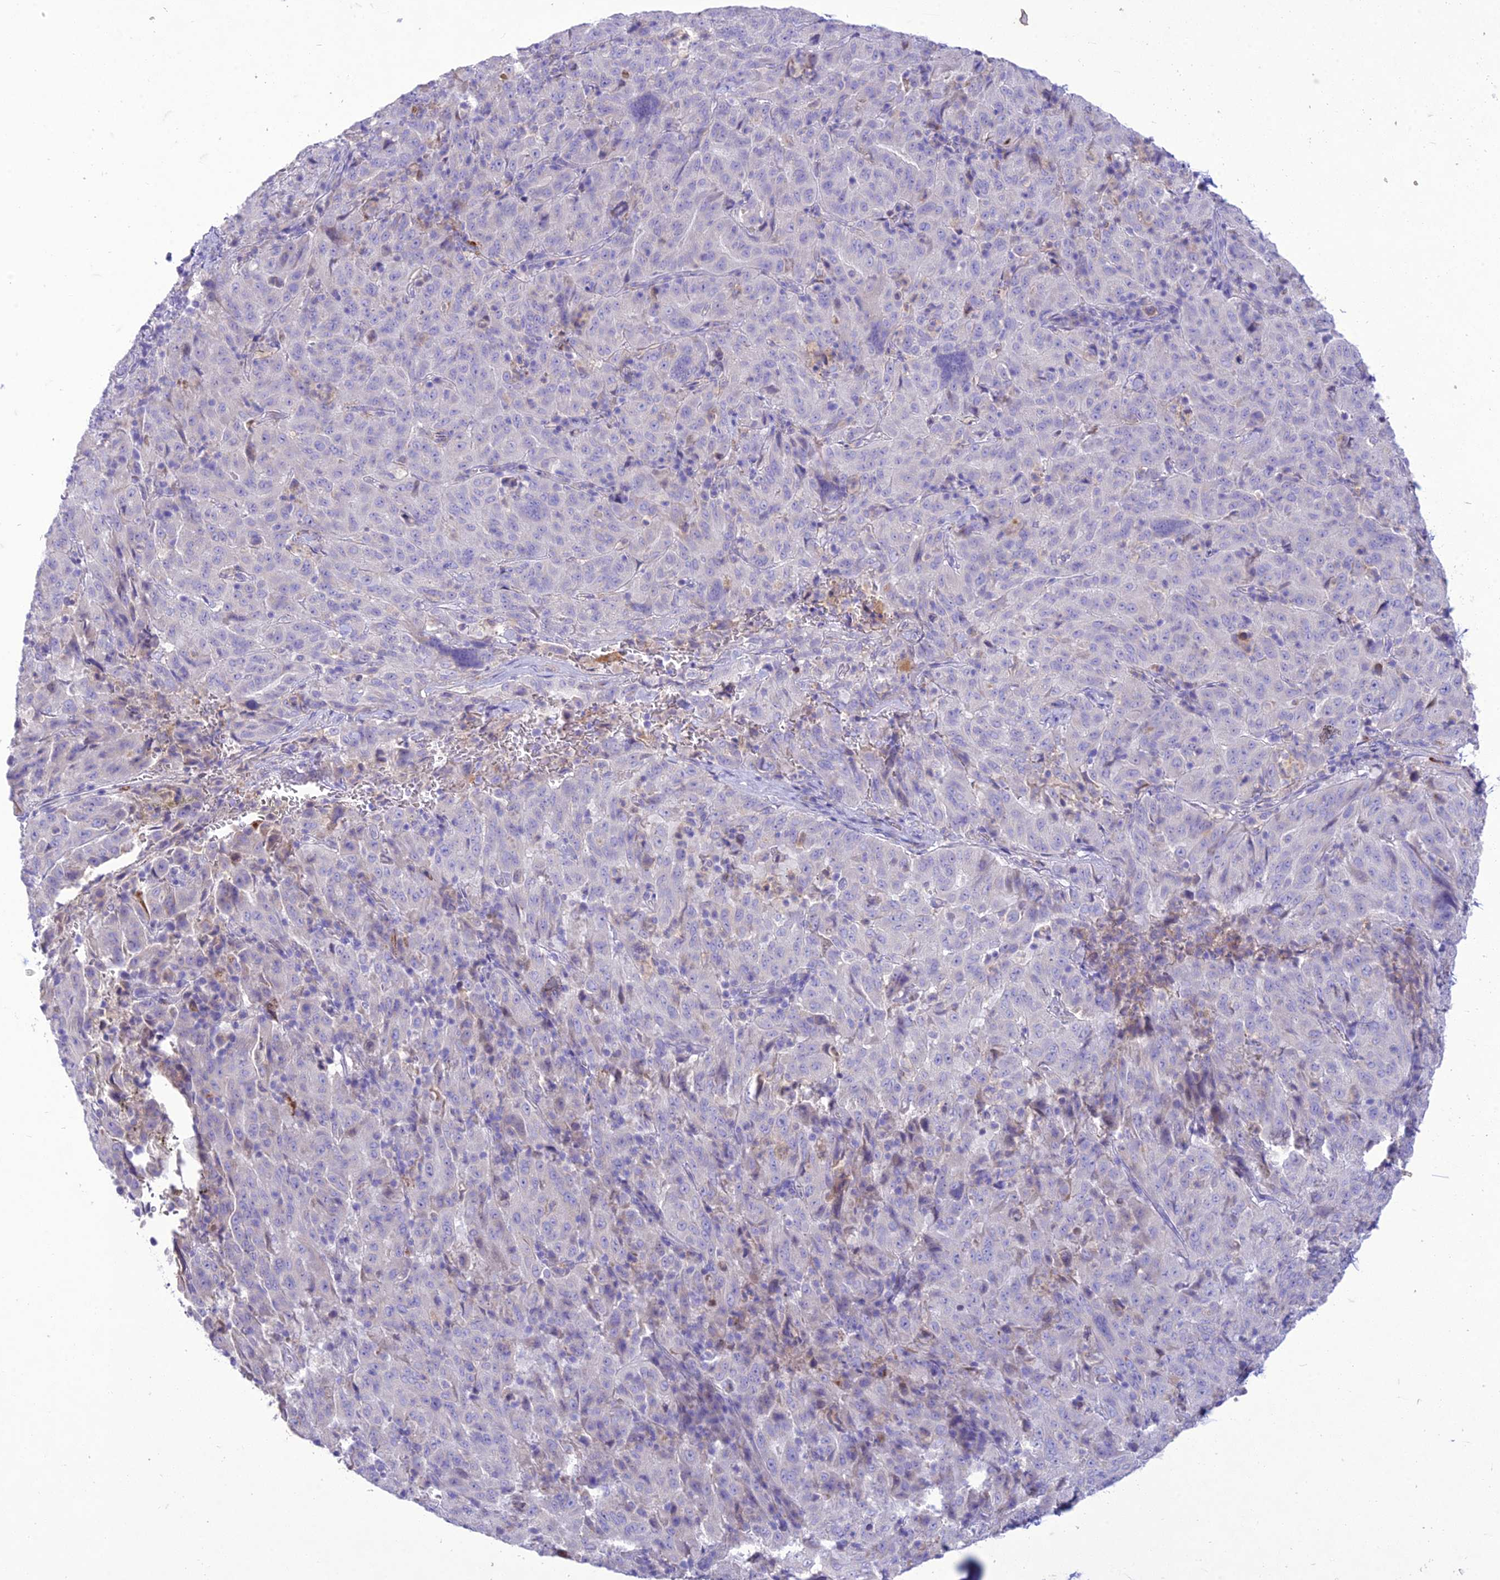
{"staining": {"intensity": "negative", "quantity": "none", "location": "none"}, "tissue": "pancreatic cancer", "cell_type": "Tumor cells", "image_type": "cancer", "snomed": [{"axis": "morphology", "description": "Adenocarcinoma, NOS"}, {"axis": "topography", "description": "Pancreas"}], "caption": "The micrograph displays no staining of tumor cells in pancreatic adenocarcinoma.", "gene": "SLC13A5", "patient": {"sex": "male", "age": 63}}